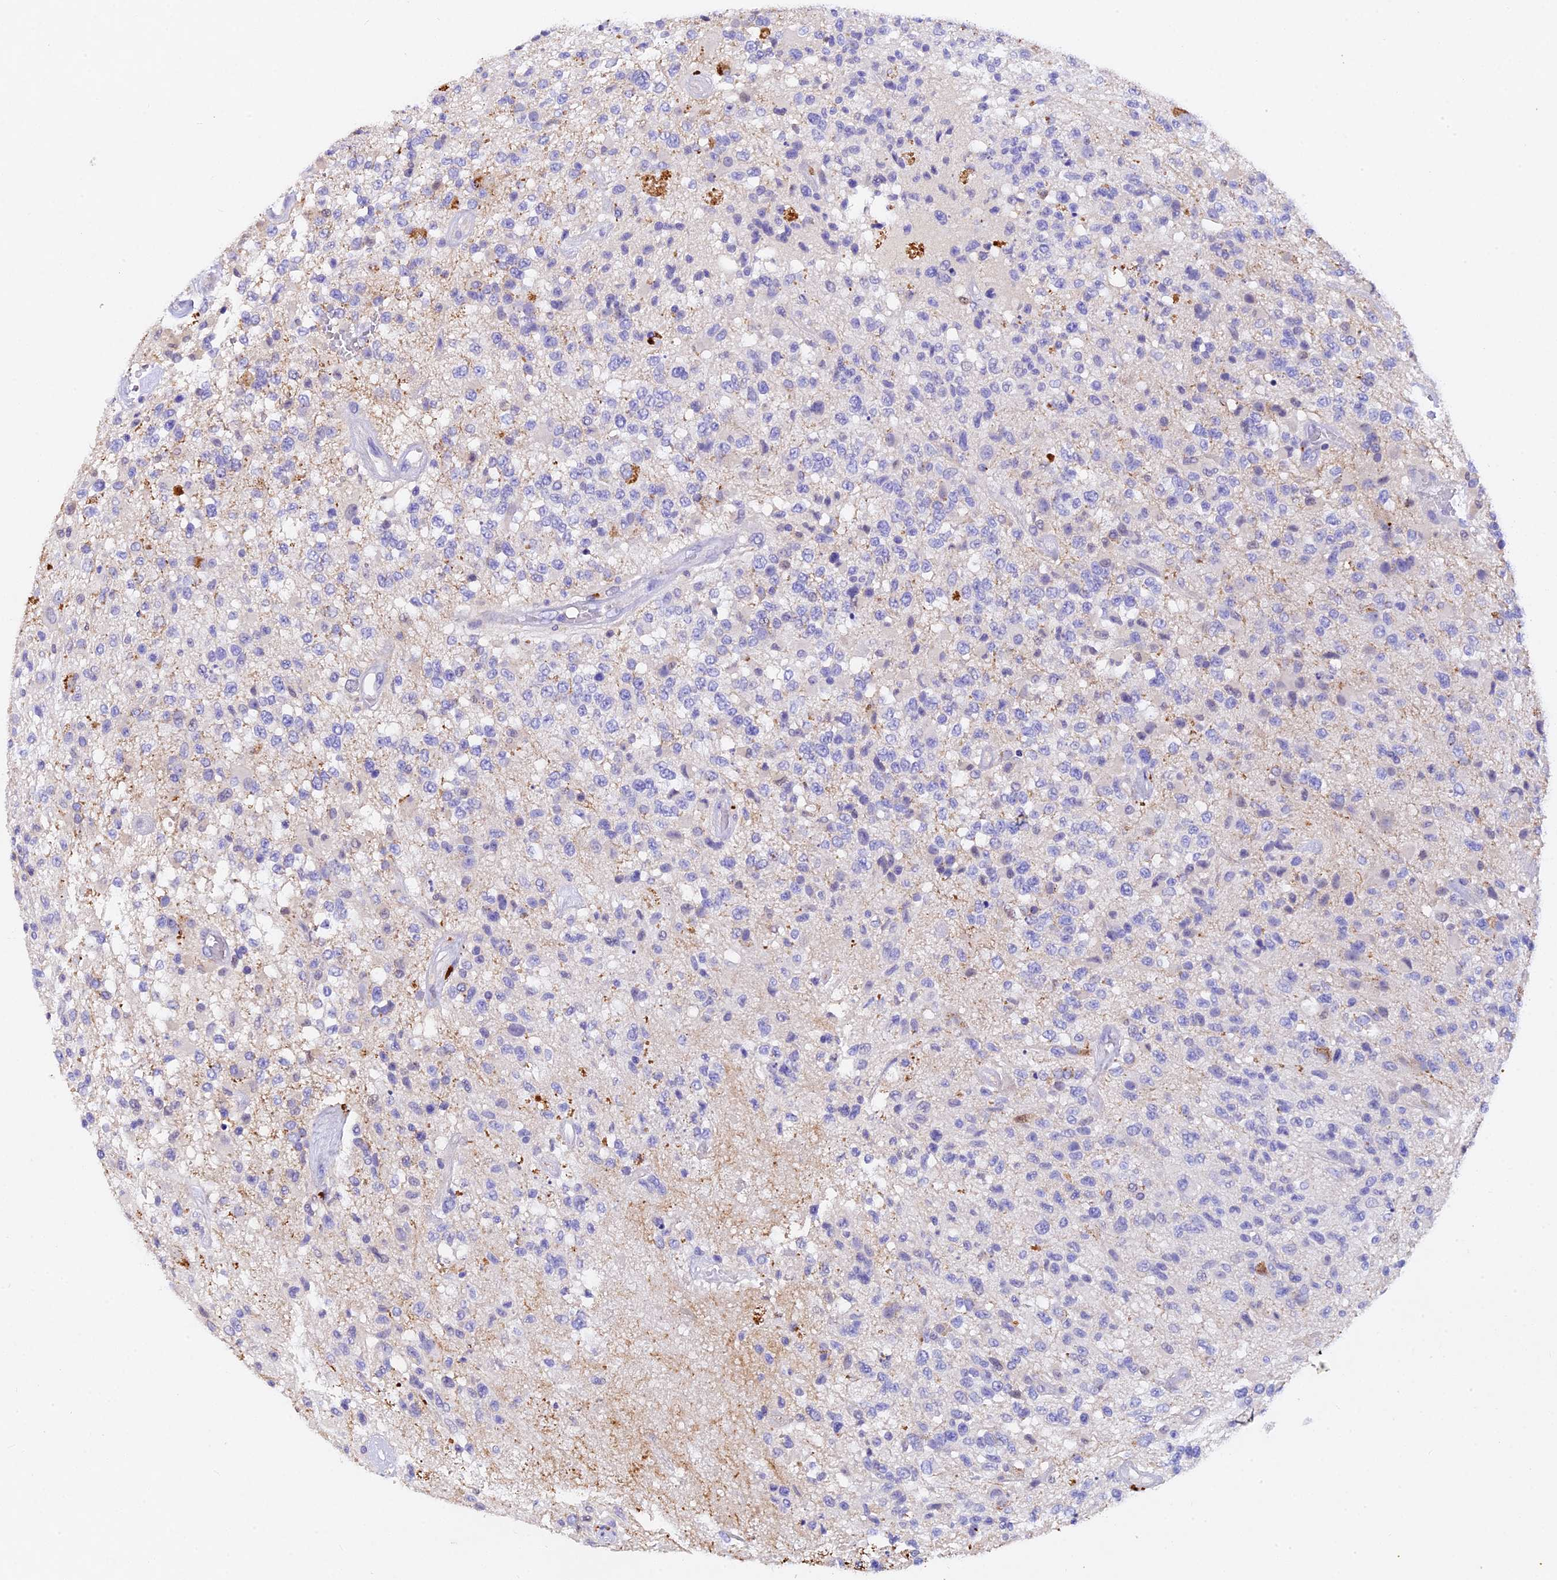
{"staining": {"intensity": "negative", "quantity": "none", "location": "none"}, "tissue": "glioma", "cell_type": "Tumor cells", "image_type": "cancer", "snomed": [{"axis": "morphology", "description": "Glioma, malignant, High grade"}, {"axis": "morphology", "description": "Glioblastoma, NOS"}, {"axis": "topography", "description": "Brain"}], "caption": "IHC histopathology image of human malignant glioma (high-grade) stained for a protein (brown), which exhibits no positivity in tumor cells. (Brightfield microscopy of DAB immunohistochemistry at high magnification).", "gene": "TGDS", "patient": {"sex": "male", "age": 60}}